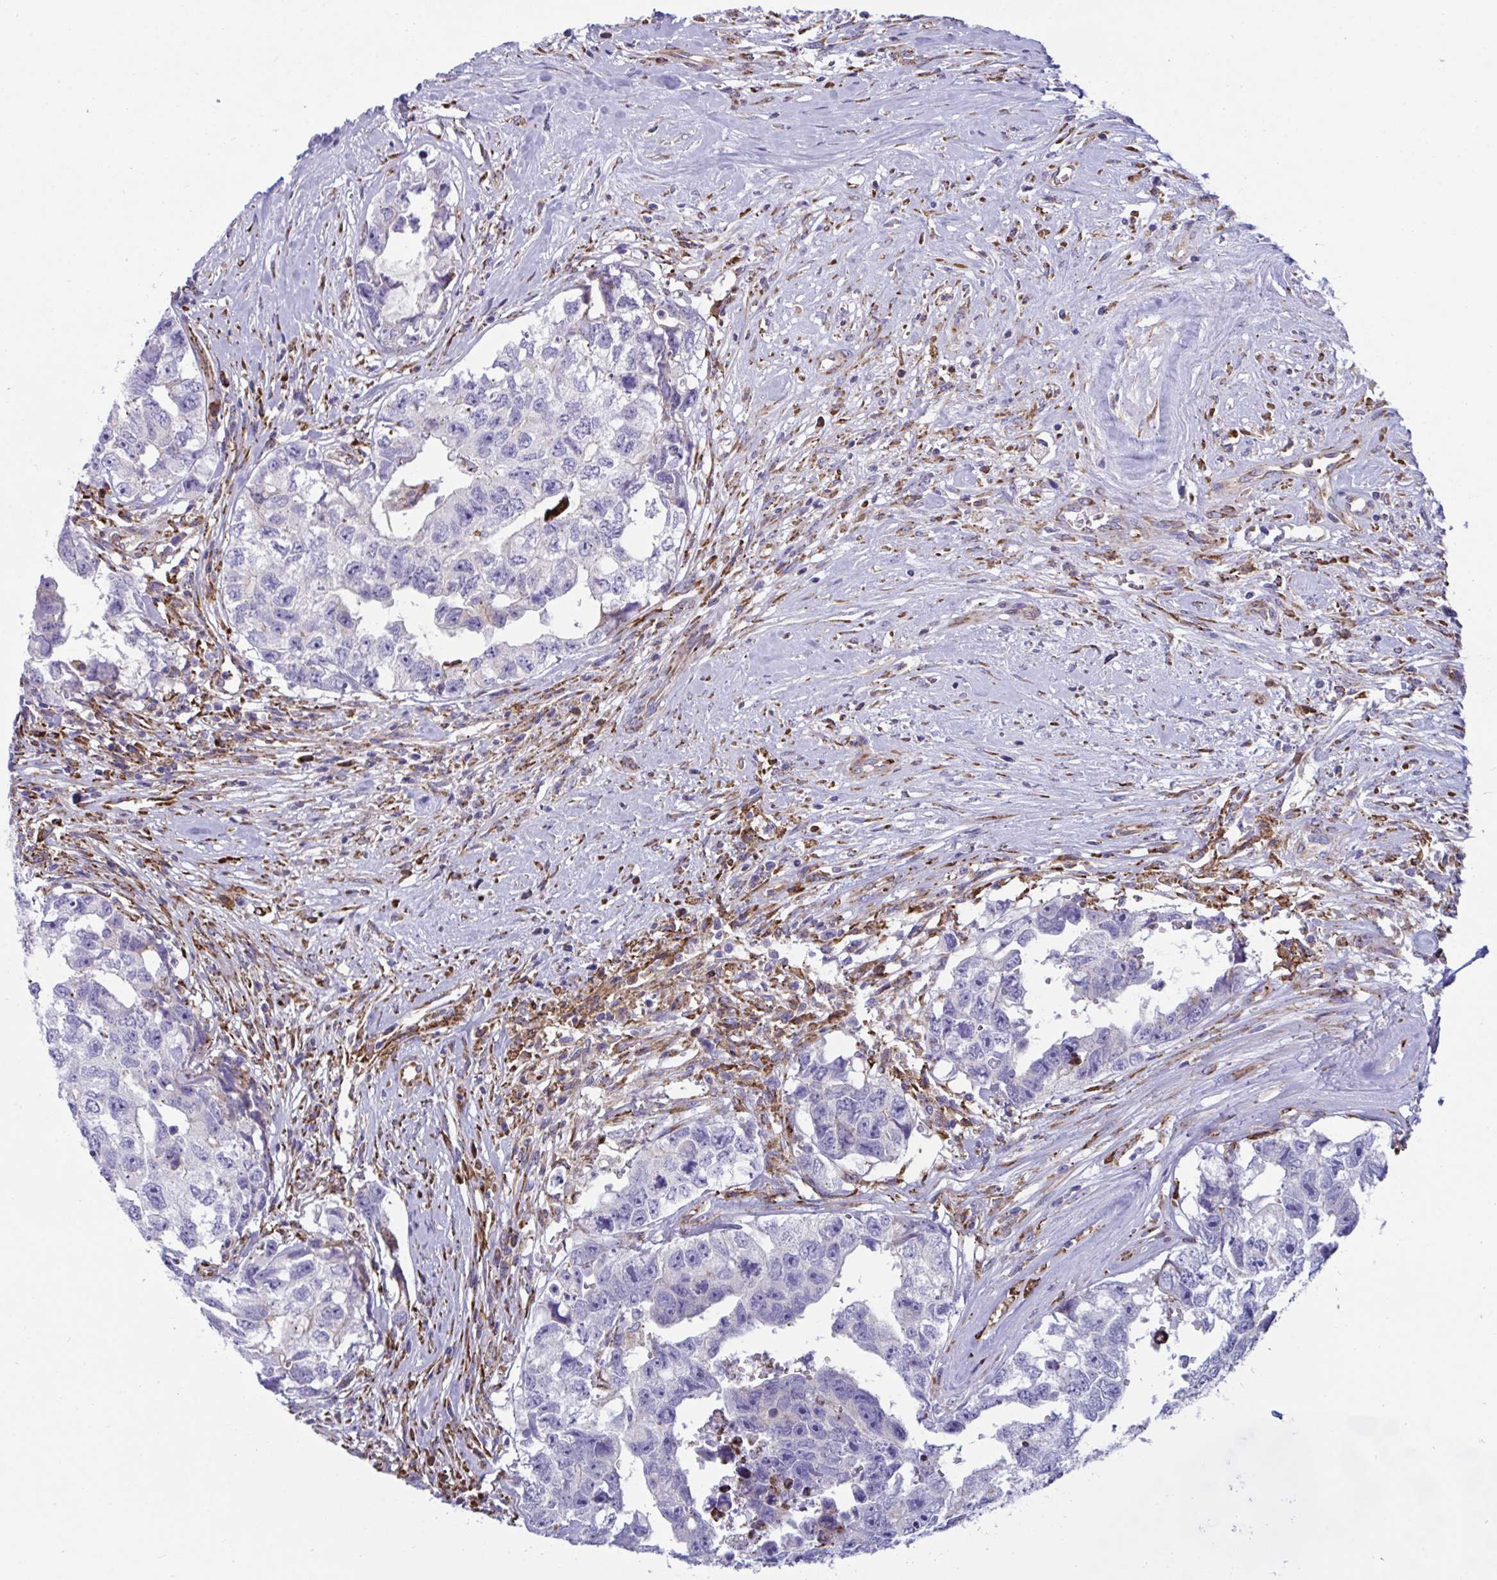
{"staining": {"intensity": "negative", "quantity": "none", "location": "none"}, "tissue": "testis cancer", "cell_type": "Tumor cells", "image_type": "cancer", "snomed": [{"axis": "morphology", "description": "Carcinoma, Embryonal, NOS"}, {"axis": "topography", "description": "Testis"}], "caption": "A micrograph of embryonal carcinoma (testis) stained for a protein shows no brown staining in tumor cells.", "gene": "PEAK3", "patient": {"sex": "male", "age": 22}}